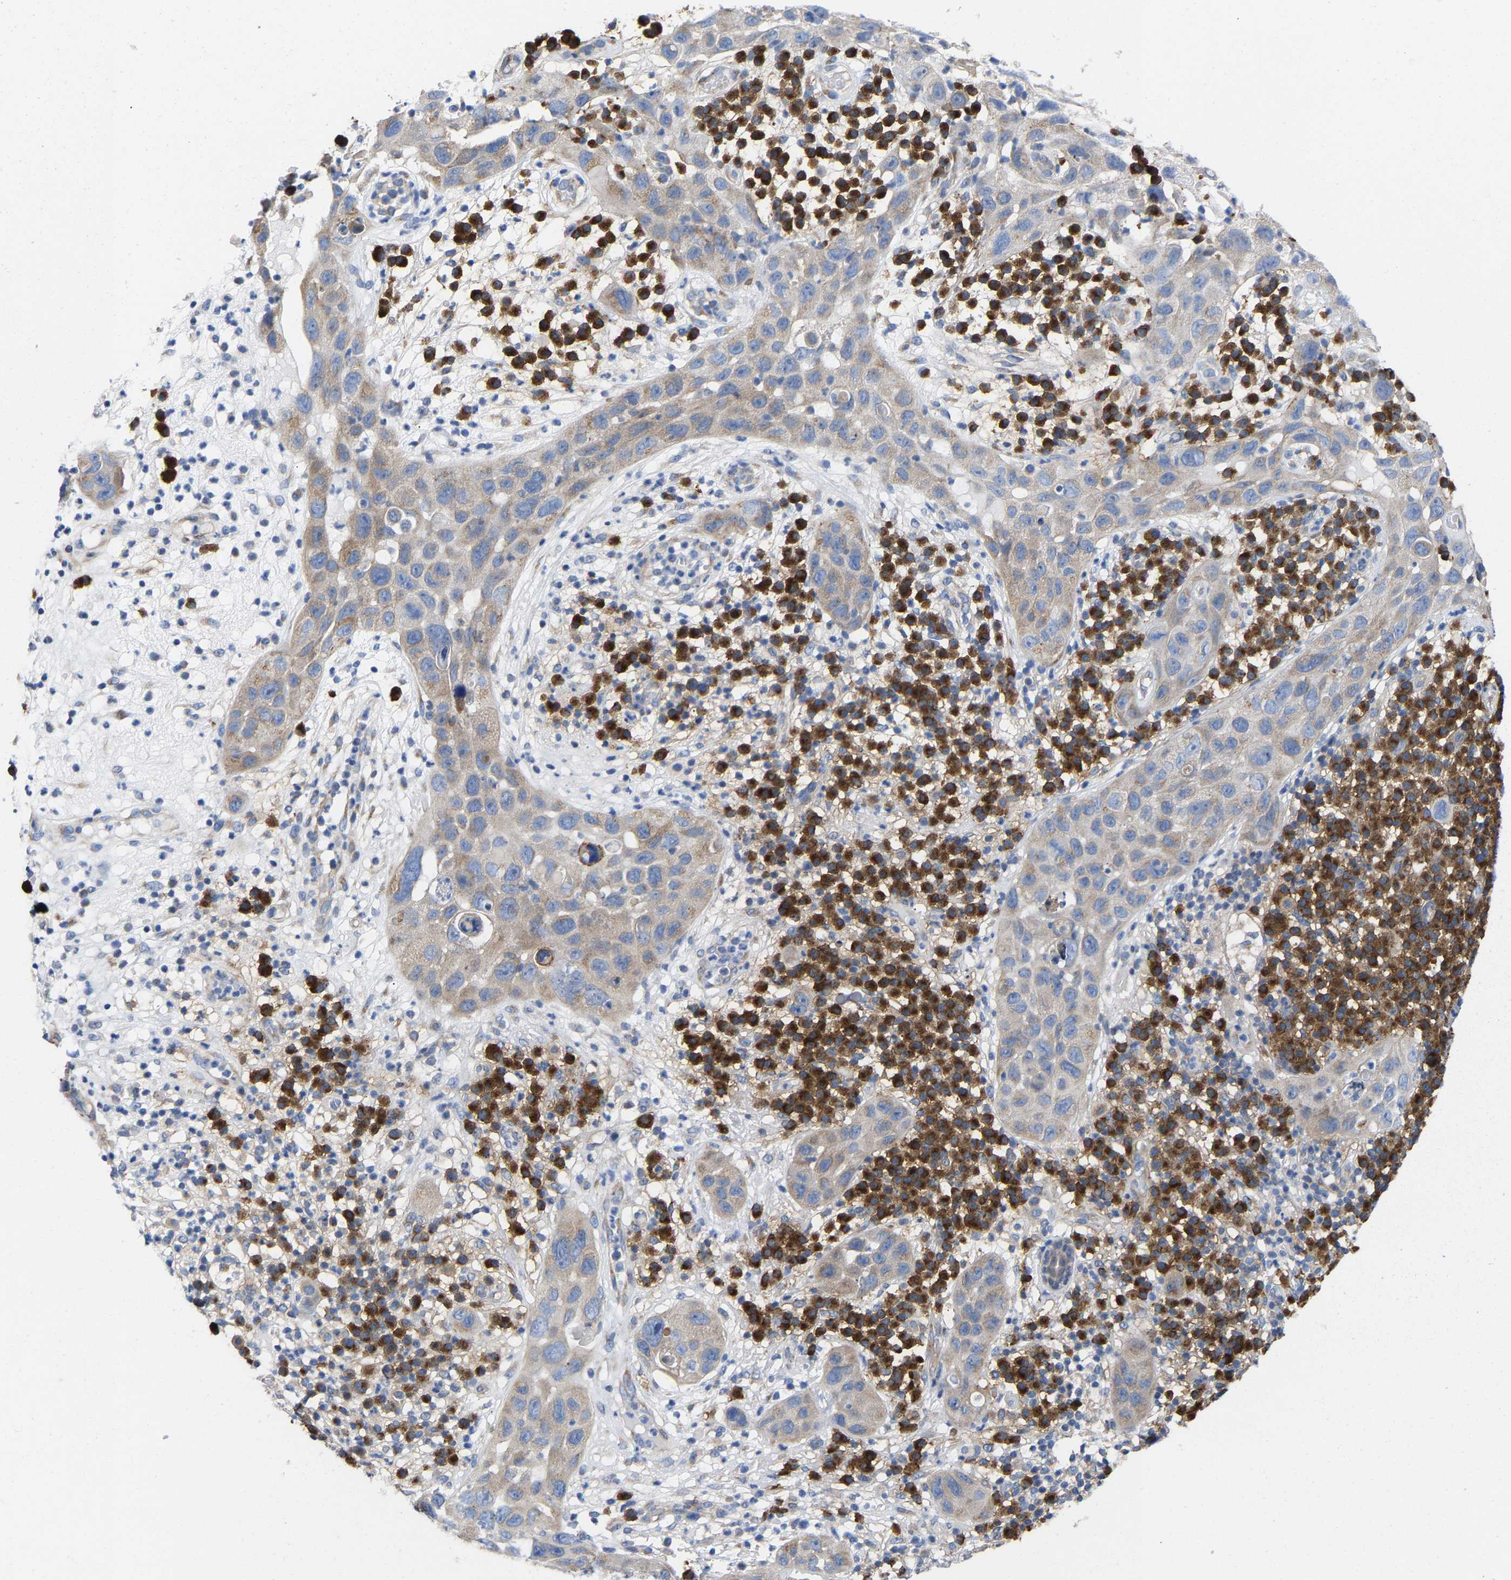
{"staining": {"intensity": "weak", "quantity": "<25%", "location": "cytoplasmic/membranous"}, "tissue": "skin cancer", "cell_type": "Tumor cells", "image_type": "cancer", "snomed": [{"axis": "morphology", "description": "Squamous cell carcinoma in situ, NOS"}, {"axis": "morphology", "description": "Squamous cell carcinoma, NOS"}, {"axis": "topography", "description": "Skin"}], "caption": "A high-resolution histopathology image shows immunohistochemistry (IHC) staining of skin cancer (squamous cell carcinoma), which displays no significant expression in tumor cells.", "gene": "PPP1R15A", "patient": {"sex": "male", "age": 93}}